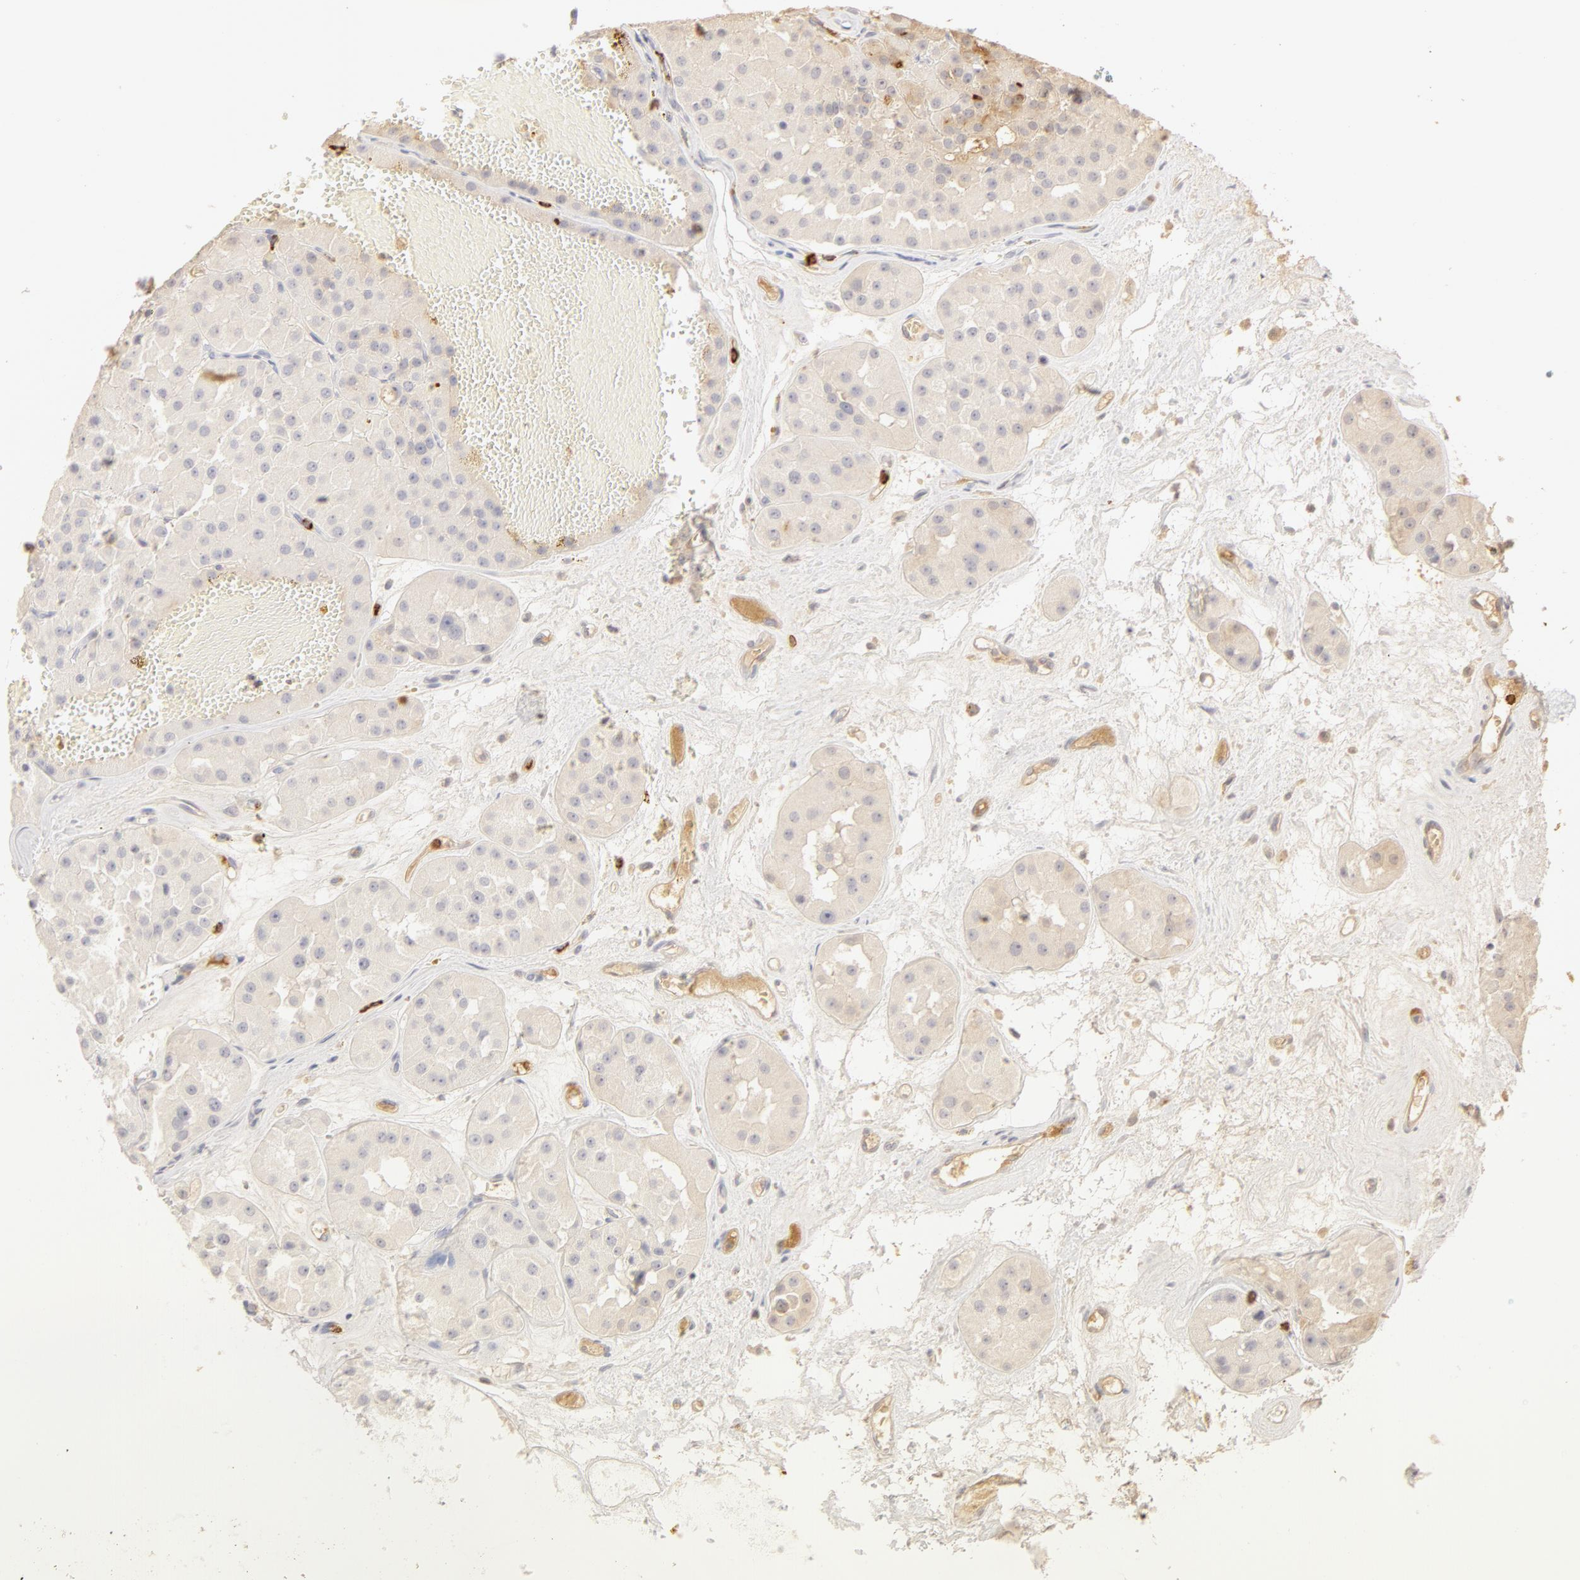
{"staining": {"intensity": "negative", "quantity": "none", "location": "none"}, "tissue": "renal cancer", "cell_type": "Tumor cells", "image_type": "cancer", "snomed": [{"axis": "morphology", "description": "Adenocarcinoma, uncertain malignant potential"}, {"axis": "topography", "description": "Kidney"}], "caption": "High magnification brightfield microscopy of renal adenocarcinoma,  uncertain malignant potential stained with DAB (brown) and counterstained with hematoxylin (blue): tumor cells show no significant staining. (DAB (3,3'-diaminobenzidine) immunohistochemistry, high magnification).", "gene": "C1R", "patient": {"sex": "male", "age": 63}}